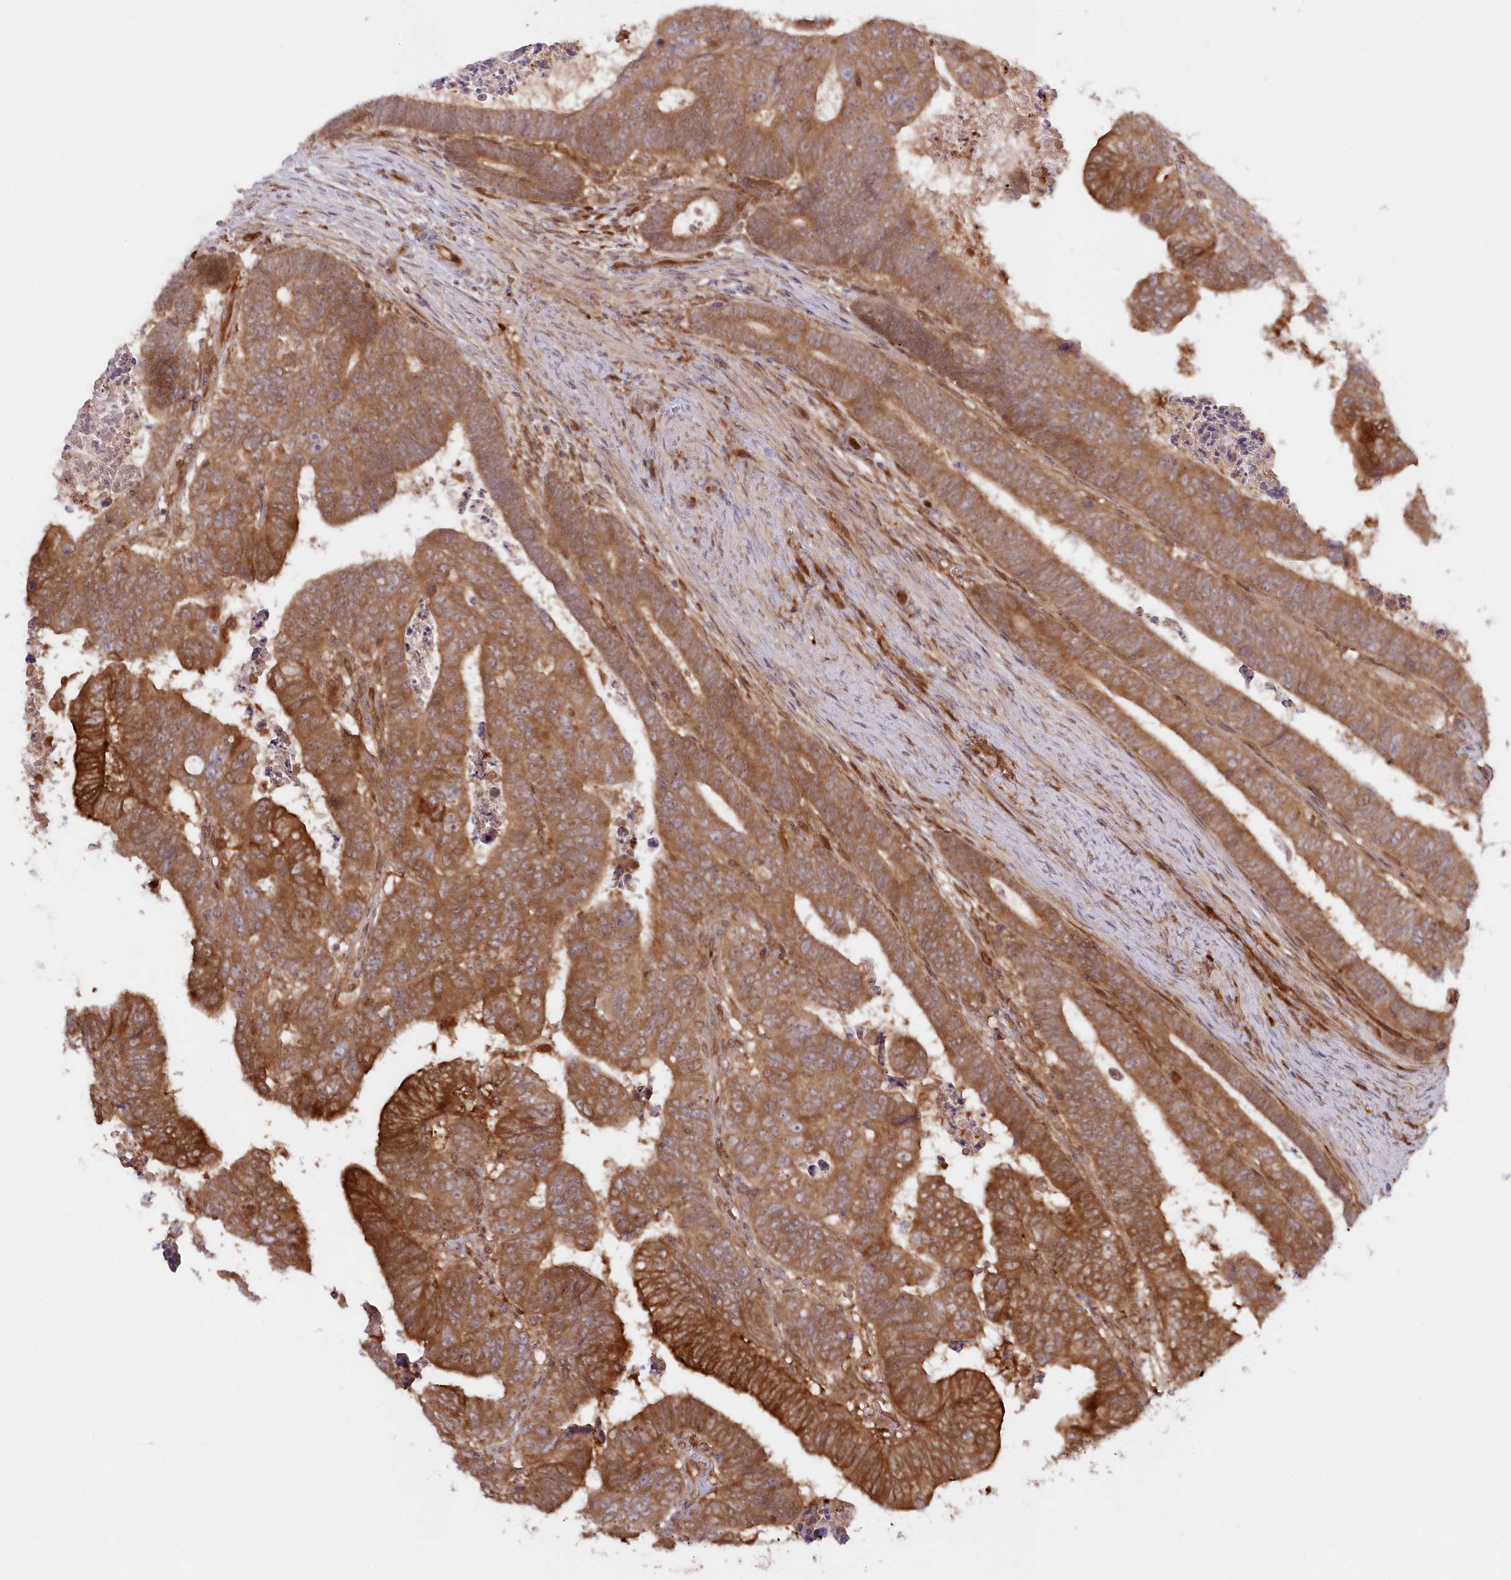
{"staining": {"intensity": "moderate", "quantity": ">75%", "location": "cytoplasmic/membranous"}, "tissue": "colorectal cancer", "cell_type": "Tumor cells", "image_type": "cancer", "snomed": [{"axis": "morphology", "description": "Normal tissue, NOS"}, {"axis": "morphology", "description": "Adenocarcinoma, NOS"}, {"axis": "topography", "description": "Rectum"}], "caption": "Immunohistochemical staining of colorectal adenocarcinoma reveals medium levels of moderate cytoplasmic/membranous positivity in approximately >75% of tumor cells. The protein of interest is stained brown, and the nuclei are stained in blue (DAB (3,3'-diaminobenzidine) IHC with brightfield microscopy, high magnification).", "gene": "GBE1", "patient": {"sex": "female", "age": 65}}